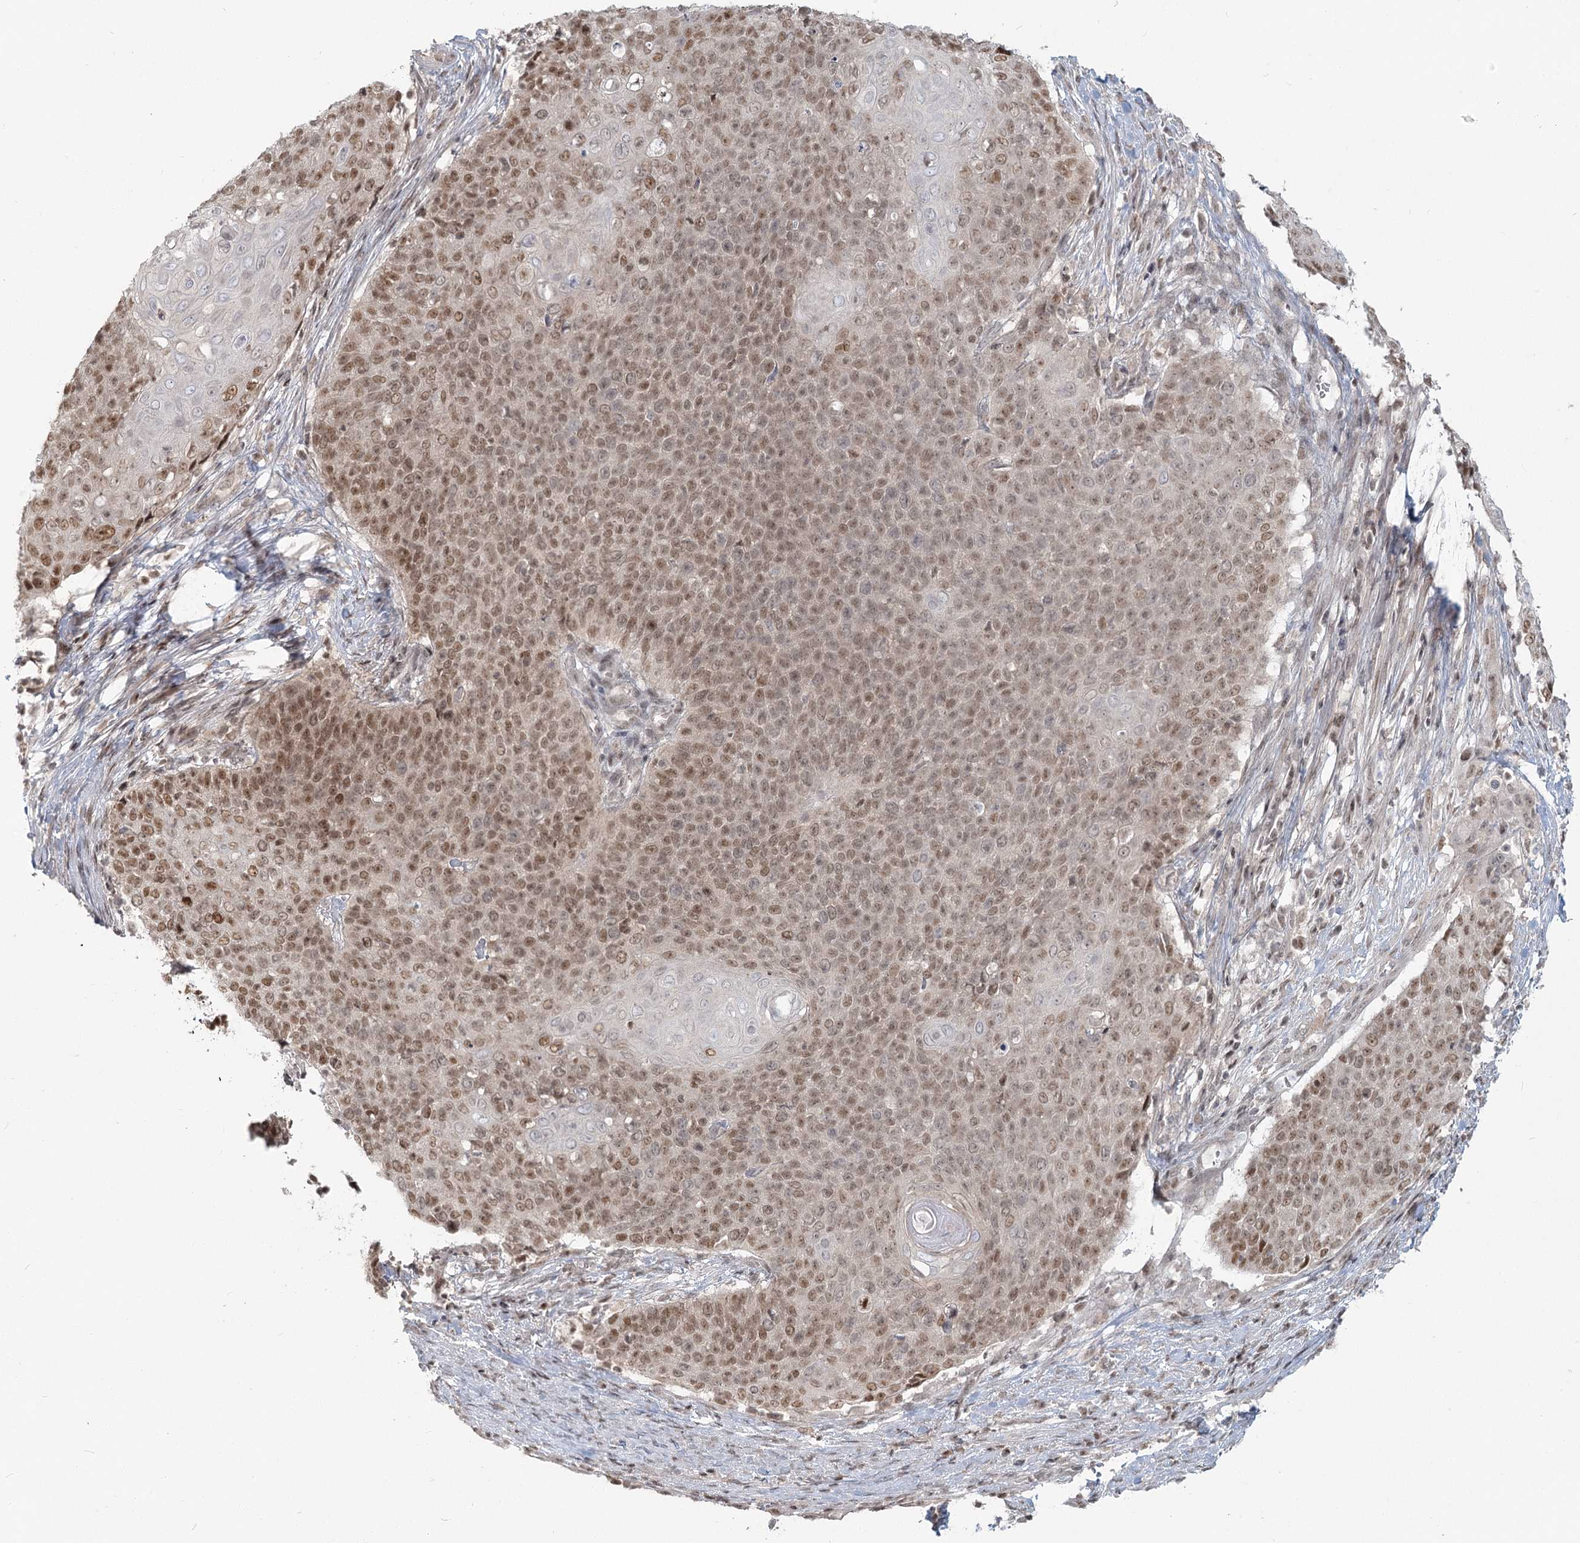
{"staining": {"intensity": "moderate", "quantity": ">75%", "location": "nuclear"}, "tissue": "cervical cancer", "cell_type": "Tumor cells", "image_type": "cancer", "snomed": [{"axis": "morphology", "description": "Squamous cell carcinoma, NOS"}, {"axis": "topography", "description": "Cervix"}], "caption": "This micrograph demonstrates immunohistochemistry staining of human squamous cell carcinoma (cervical), with medium moderate nuclear expression in about >75% of tumor cells.", "gene": "R3HCC1L", "patient": {"sex": "female", "age": 39}}